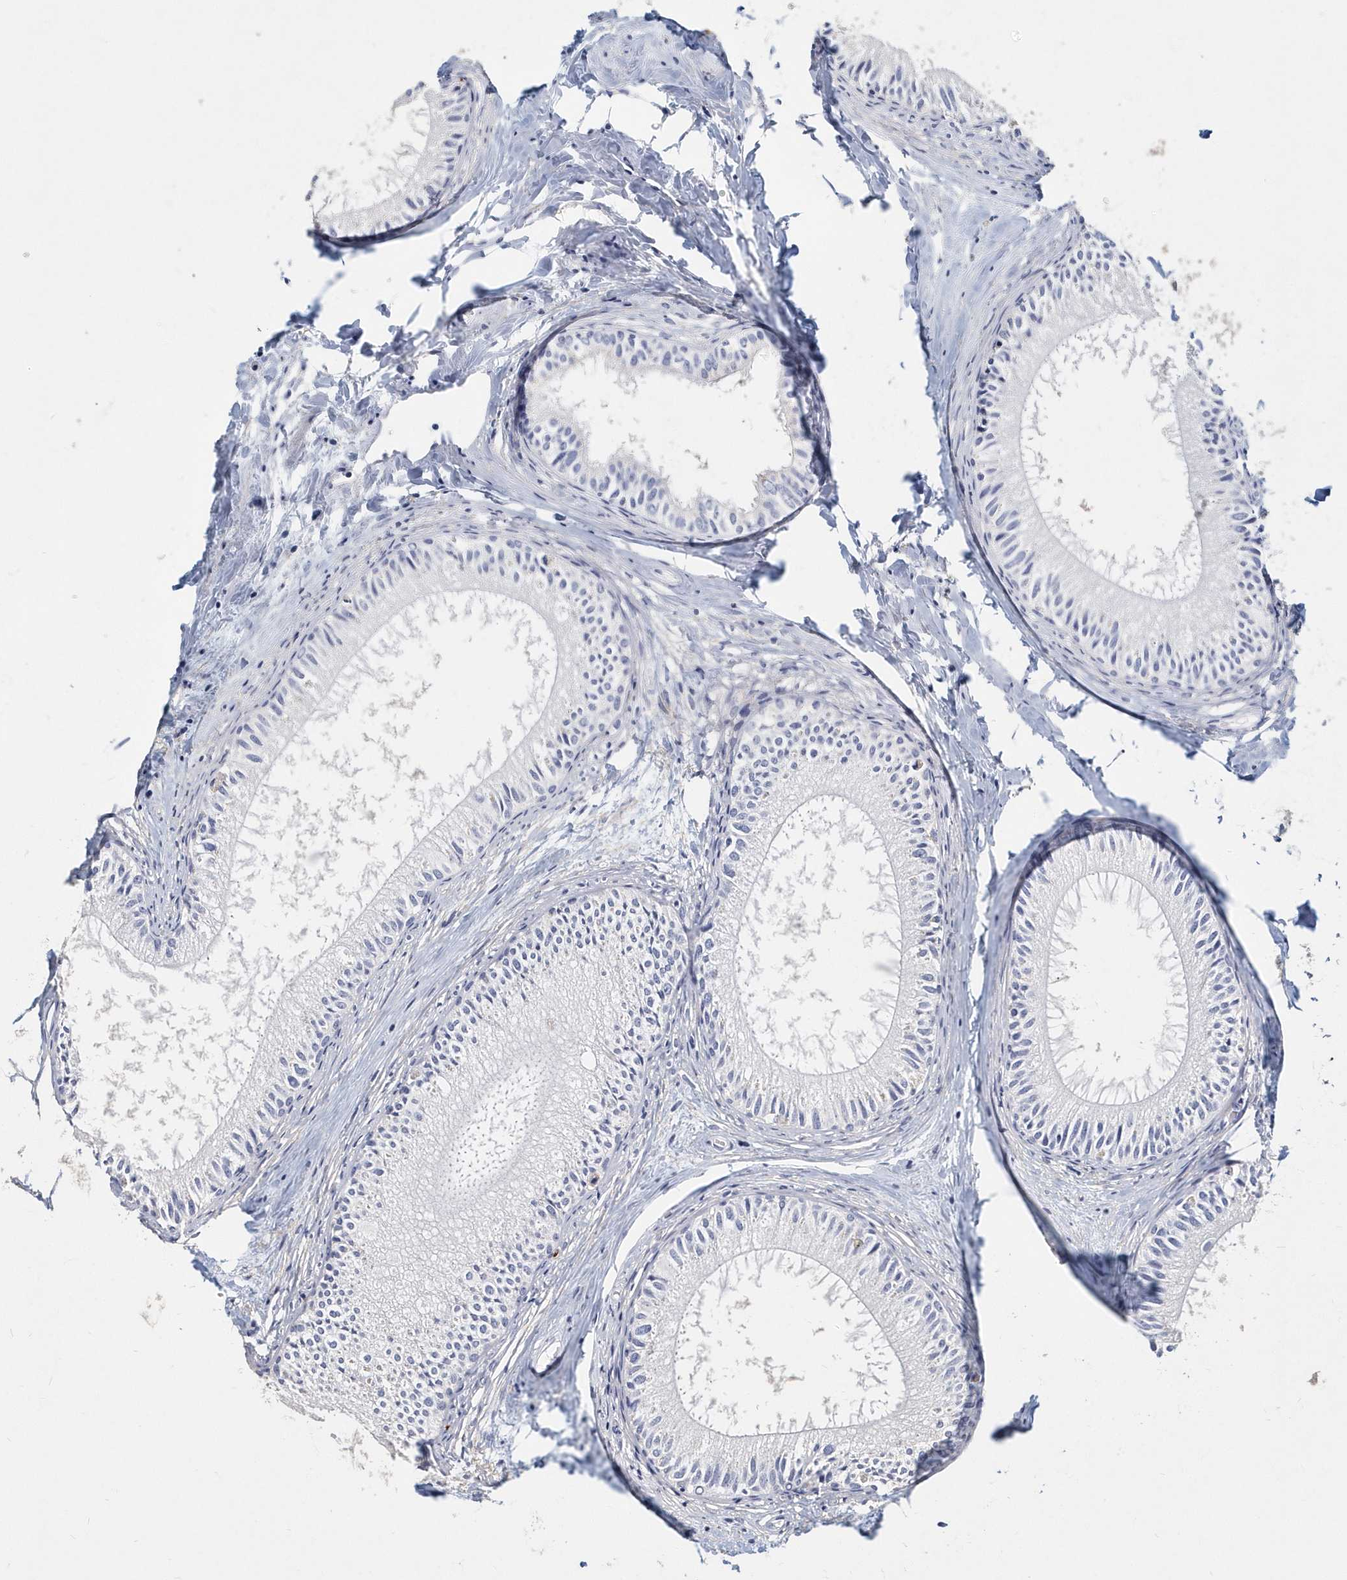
{"staining": {"intensity": "negative", "quantity": "none", "location": "none"}, "tissue": "epididymis", "cell_type": "Glandular cells", "image_type": "normal", "snomed": [{"axis": "morphology", "description": "Normal tissue, NOS"}, {"axis": "topography", "description": "Epididymis"}], "caption": "Immunohistochemistry of unremarkable epididymis displays no positivity in glandular cells.", "gene": "ITGA2B", "patient": {"sex": "male", "age": 34}}